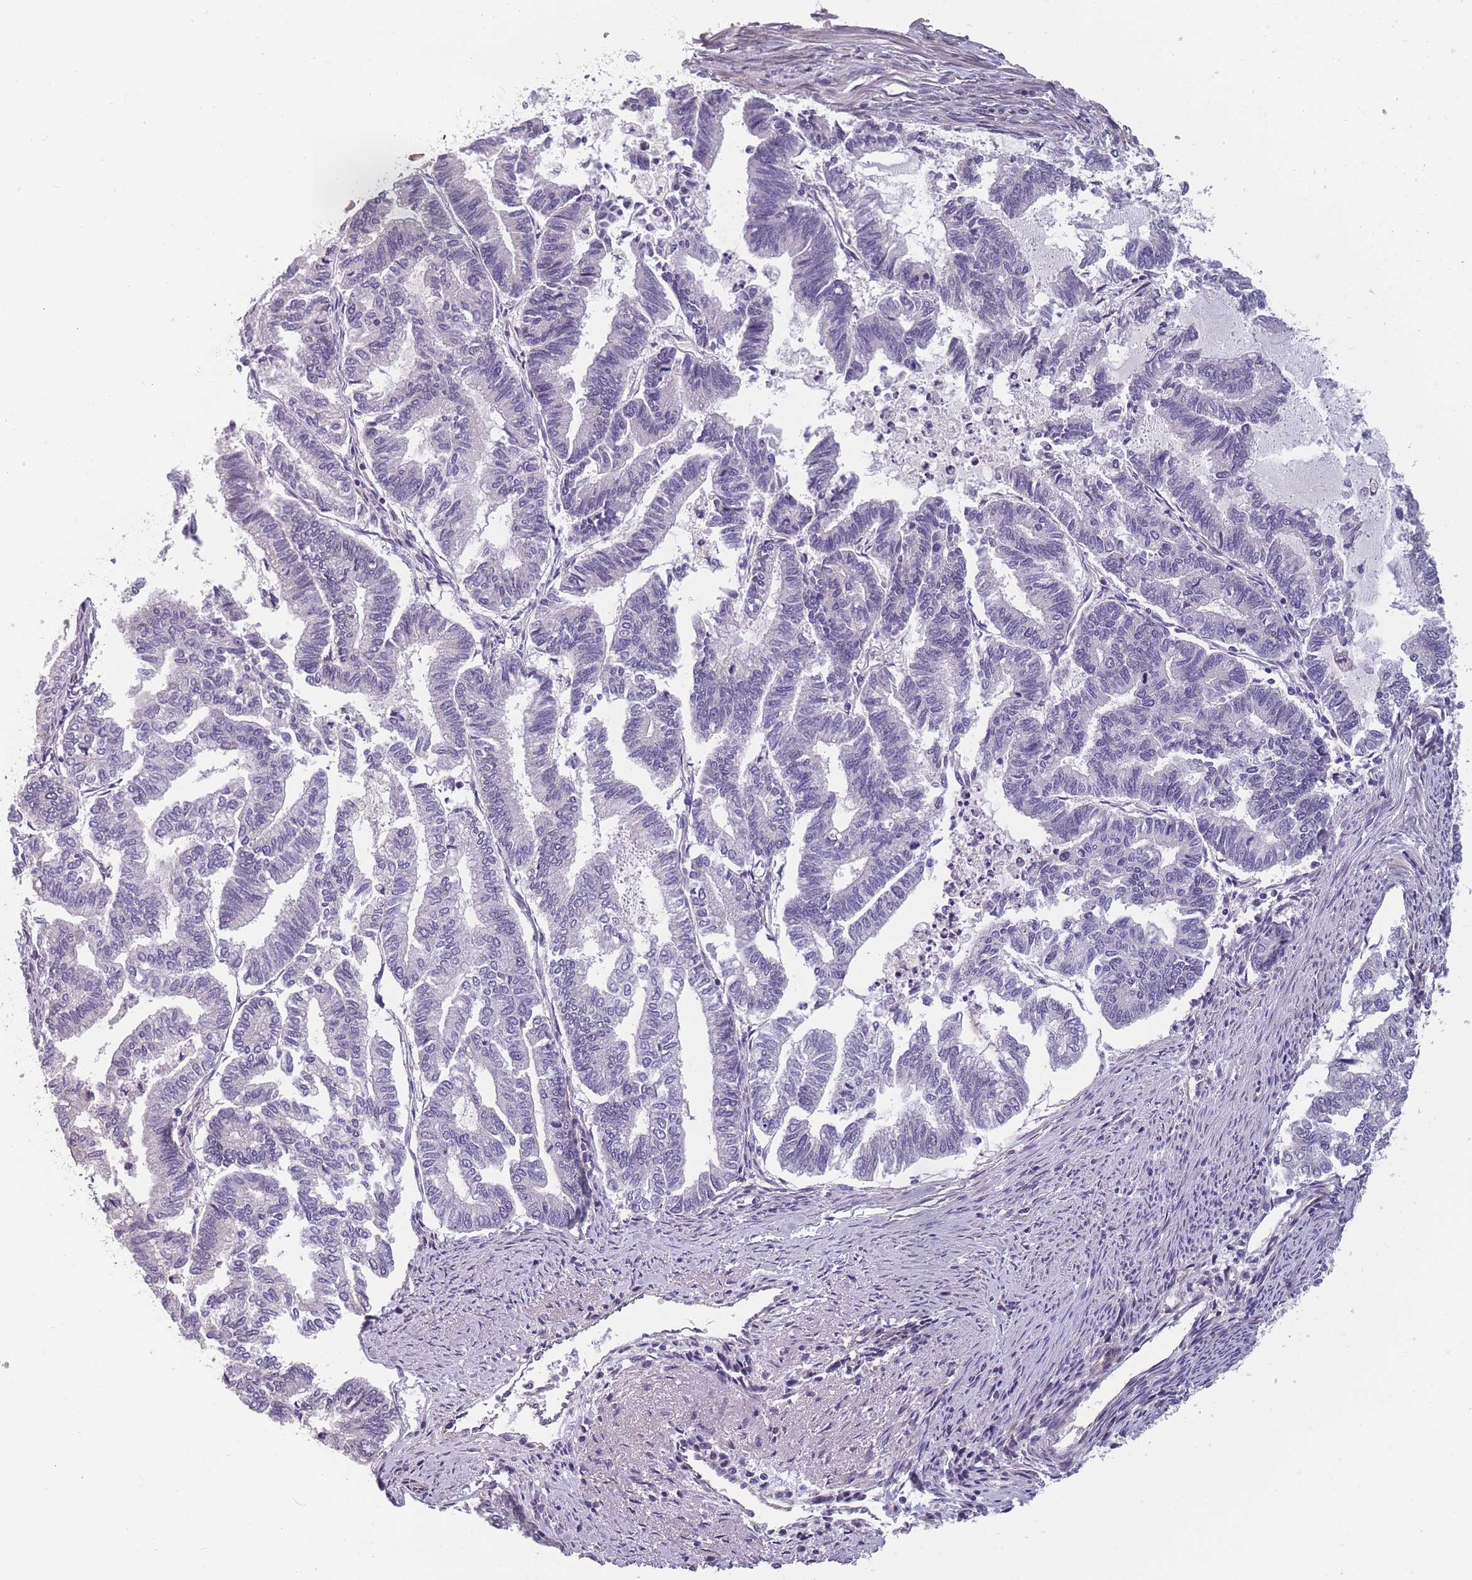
{"staining": {"intensity": "negative", "quantity": "none", "location": "none"}, "tissue": "endometrial cancer", "cell_type": "Tumor cells", "image_type": "cancer", "snomed": [{"axis": "morphology", "description": "Adenocarcinoma, NOS"}, {"axis": "topography", "description": "Endometrium"}], "caption": "An immunohistochemistry (IHC) micrograph of endometrial cancer (adenocarcinoma) is shown. There is no staining in tumor cells of endometrial cancer (adenocarcinoma).", "gene": "FAM83F", "patient": {"sex": "female", "age": 79}}